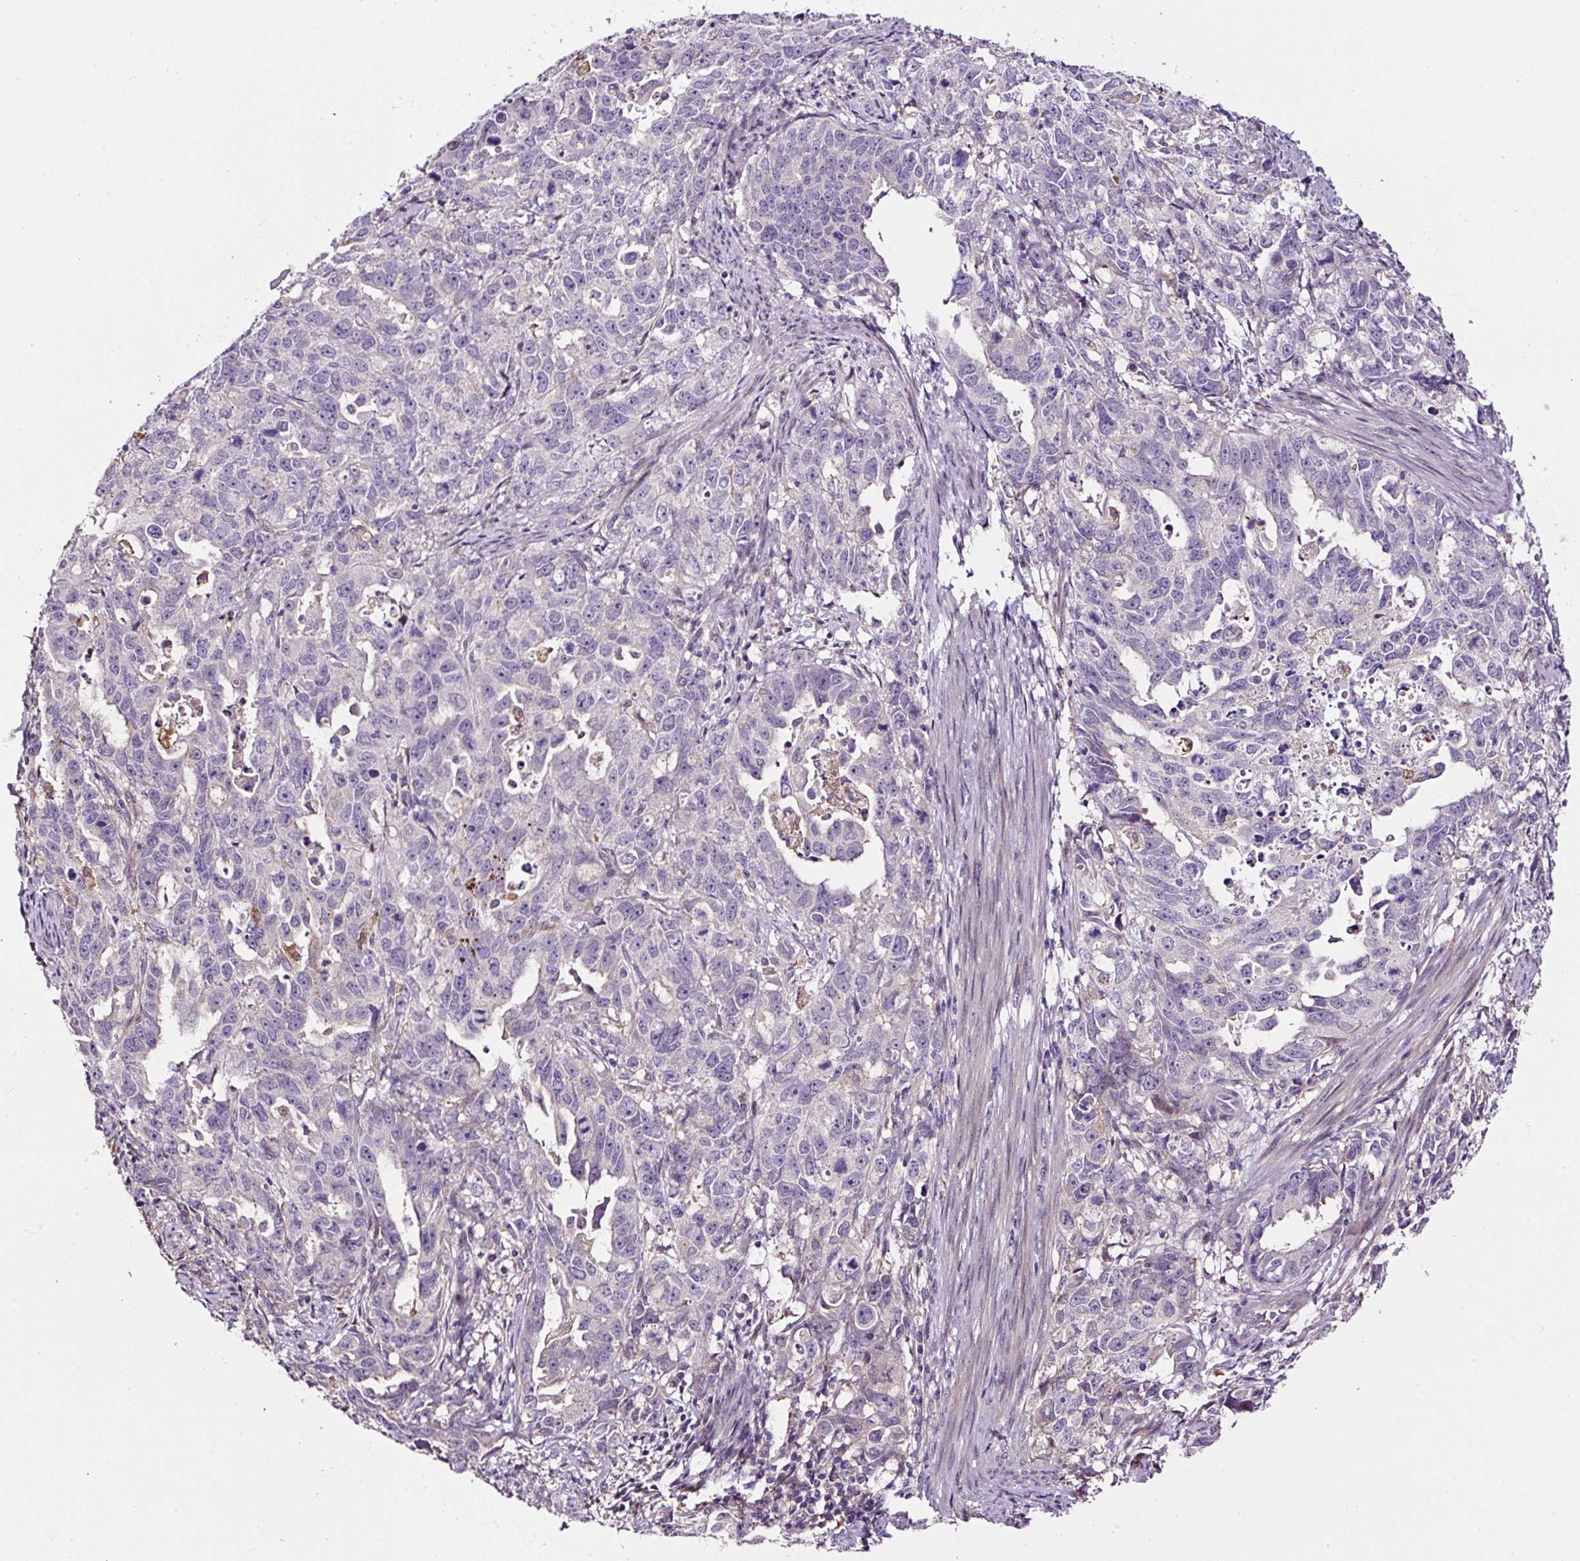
{"staining": {"intensity": "negative", "quantity": "none", "location": "none"}, "tissue": "endometrial cancer", "cell_type": "Tumor cells", "image_type": "cancer", "snomed": [{"axis": "morphology", "description": "Adenocarcinoma, NOS"}, {"axis": "topography", "description": "Endometrium"}], "caption": "Immunohistochemical staining of endometrial adenocarcinoma shows no significant positivity in tumor cells.", "gene": "LRRC24", "patient": {"sex": "female", "age": 65}}